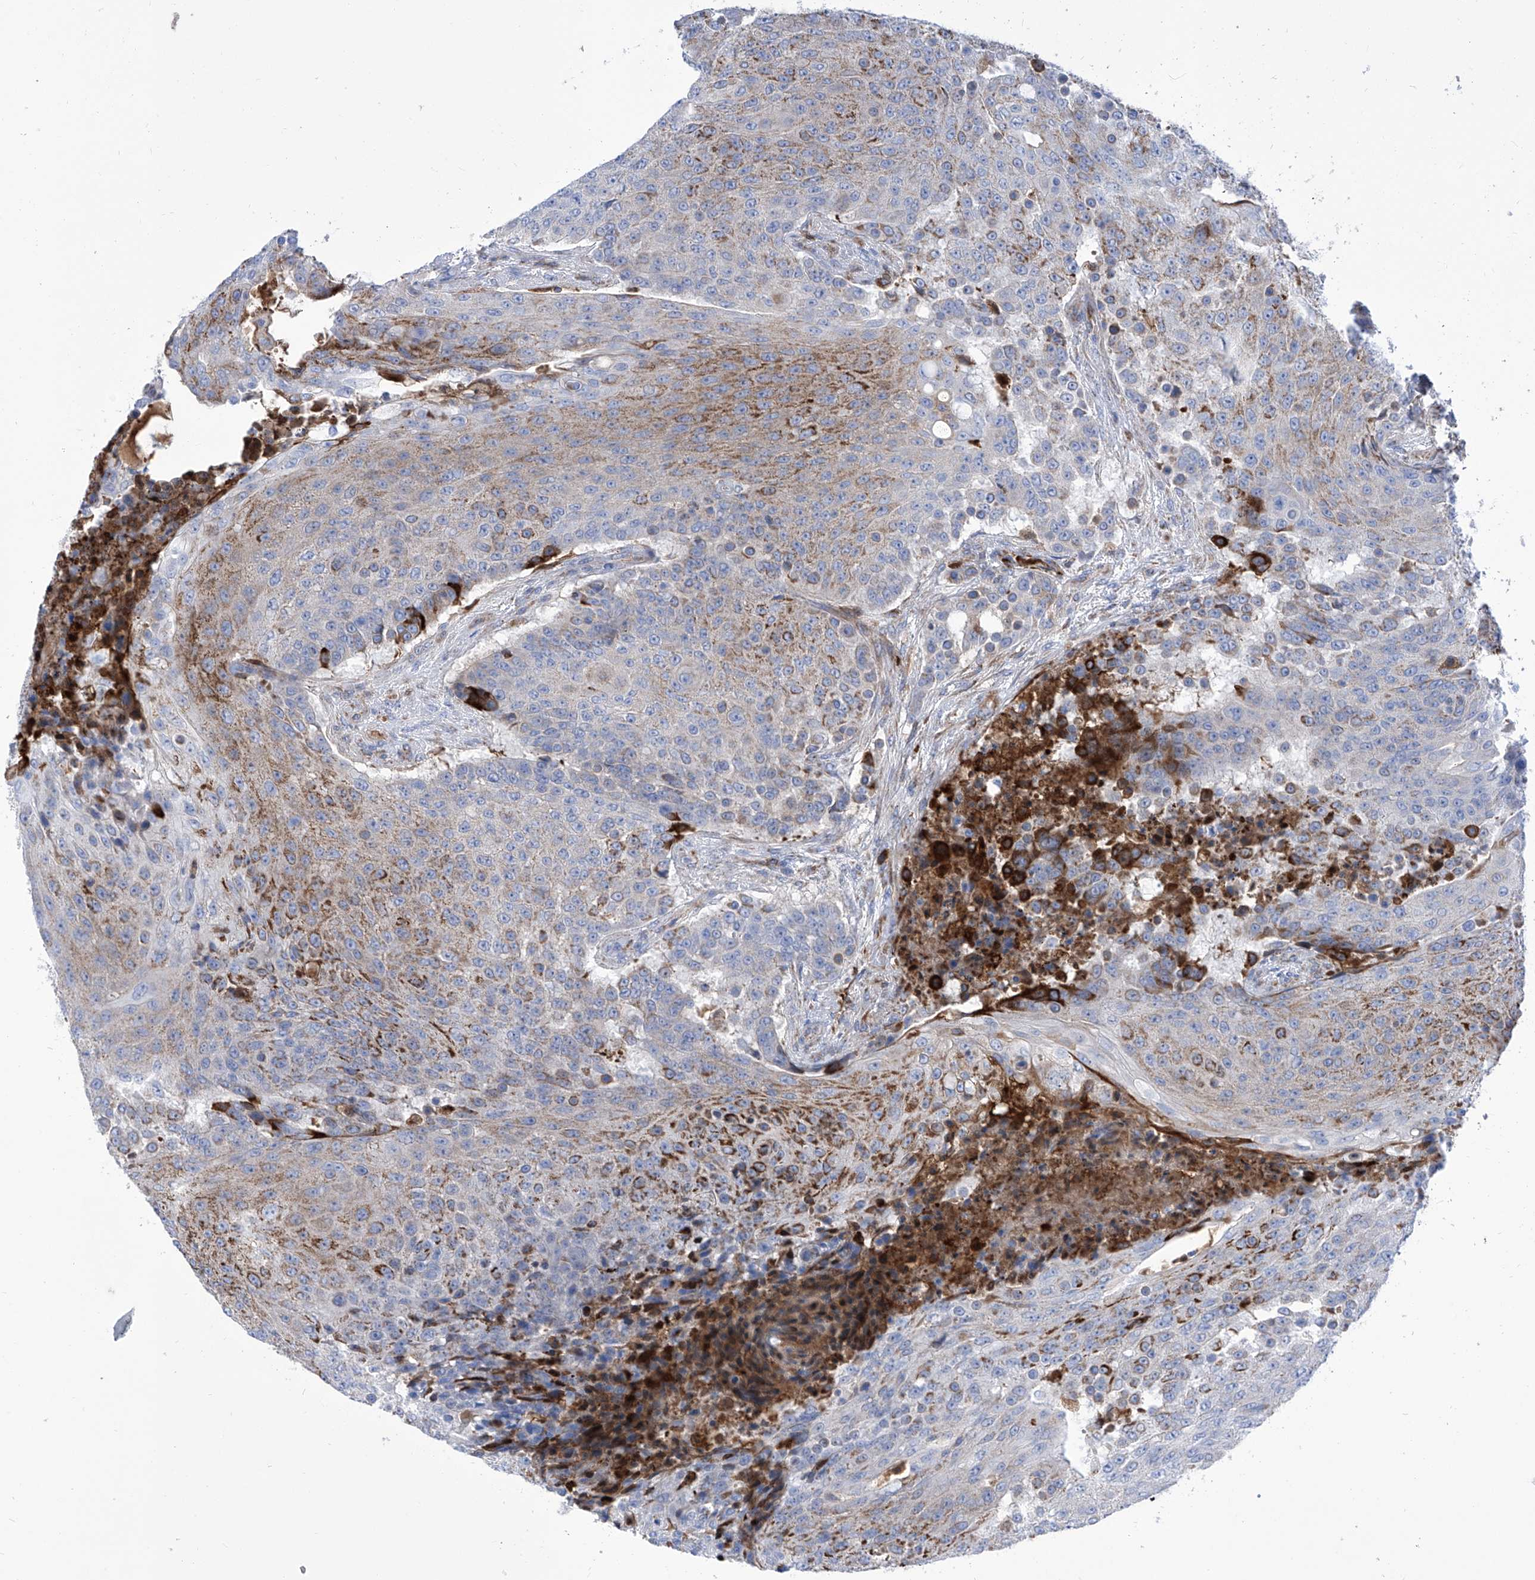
{"staining": {"intensity": "moderate", "quantity": "25%-75%", "location": "cytoplasmic/membranous"}, "tissue": "urothelial cancer", "cell_type": "Tumor cells", "image_type": "cancer", "snomed": [{"axis": "morphology", "description": "Urothelial carcinoma, High grade"}, {"axis": "topography", "description": "Urinary bladder"}], "caption": "Moderate cytoplasmic/membranous staining for a protein is appreciated in about 25%-75% of tumor cells of urothelial carcinoma (high-grade) using IHC.", "gene": "SRBD1", "patient": {"sex": "female", "age": 63}}